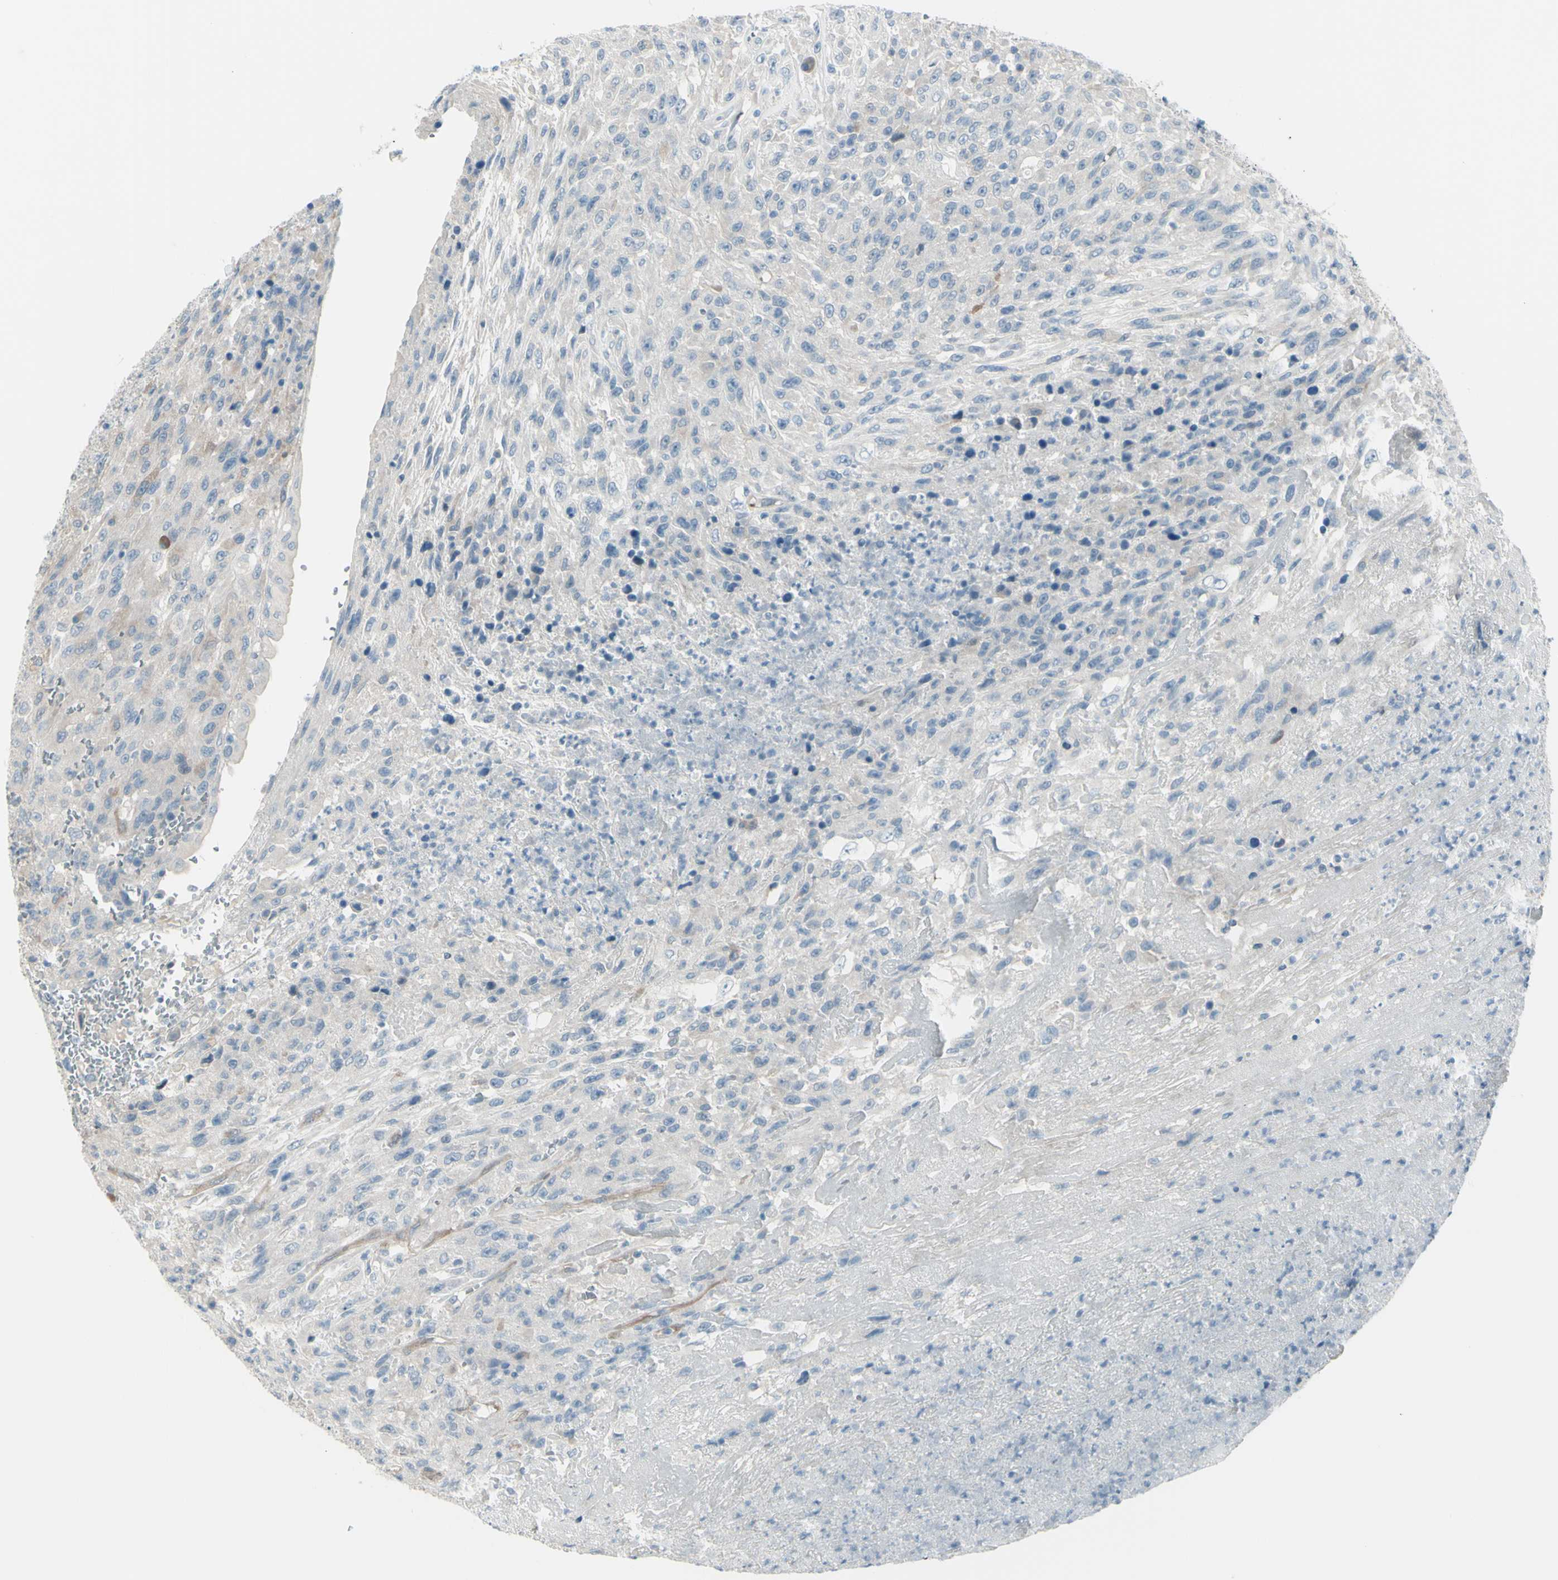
{"staining": {"intensity": "weak", "quantity": "<25%", "location": "cytoplasmic/membranous"}, "tissue": "urothelial cancer", "cell_type": "Tumor cells", "image_type": "cancer", "snomed": [{"axis": "morphology", "description": "Urothelial carcinoma, High grade"}, {"axis": "topography", "description": "Urinary bladder"}], "caption": "Immunohistochemistry of urothelial cancer reveals no staining in tumor cells.", "gene": "GPR34", "patient": {"sex": "male", "age": 66}}